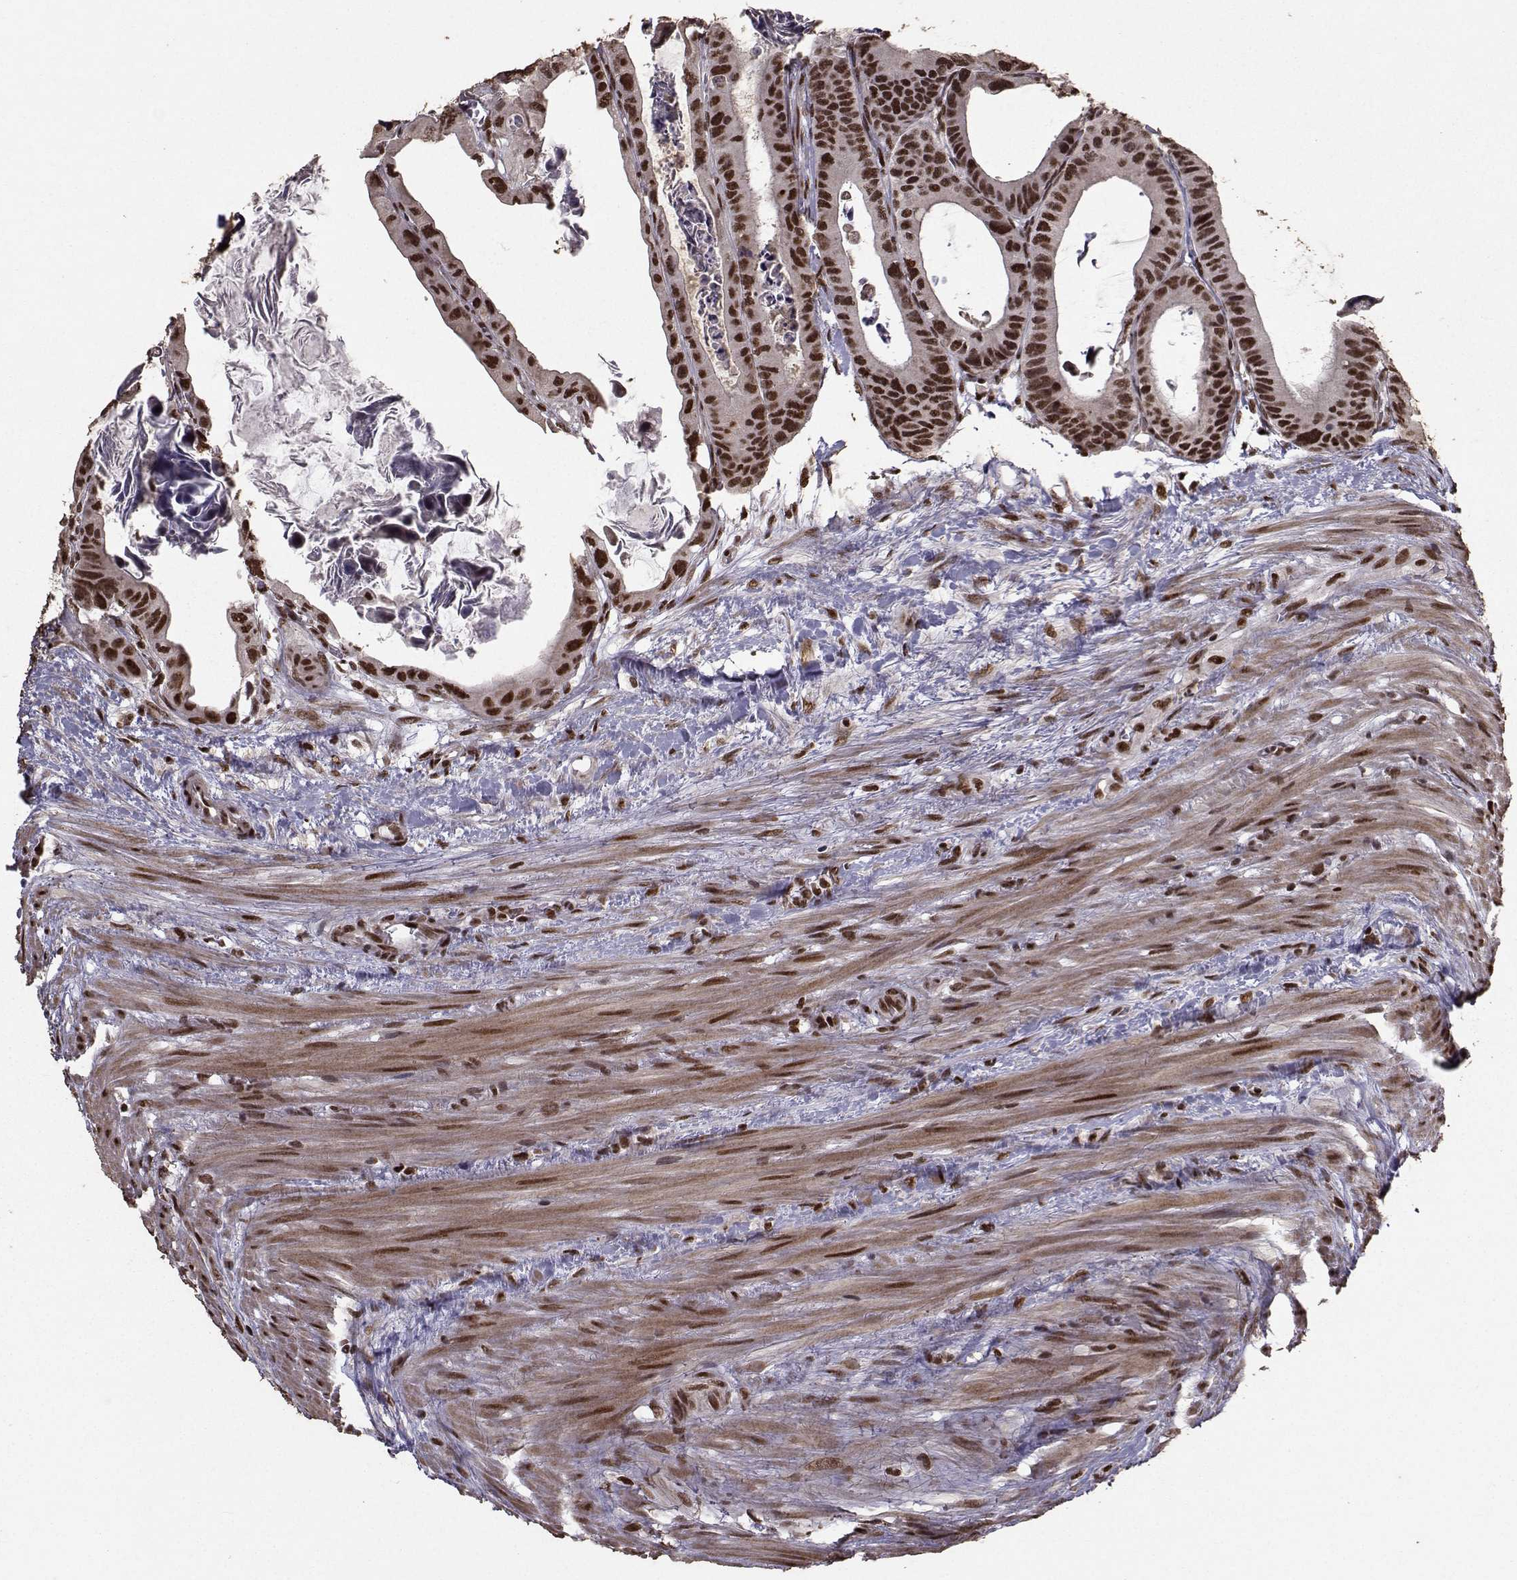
{"staining": {"intensity": "strong", "quantity": ">75%", "location": "nuclear"}, "tissue": "colorectal cancer", "cell_type": "Tumor cells", "image_type": "cancer", "snomed": [{"axis": "morphology", "description": "Adenocarcinoma, NOS"}, {"axis": "topography", "description": "Rectum"}], "caption": "A high amount of strong nuclear expression is appreciated in about >75% of tumor cells in adenocarcinoma (colorectal) tissue. (DAB (3,3'-diaminobenzidine) IHC with brightfield microscopy, high magnification).", "gene": "SF1", "patient": {"sex": "male", "age": 64}}